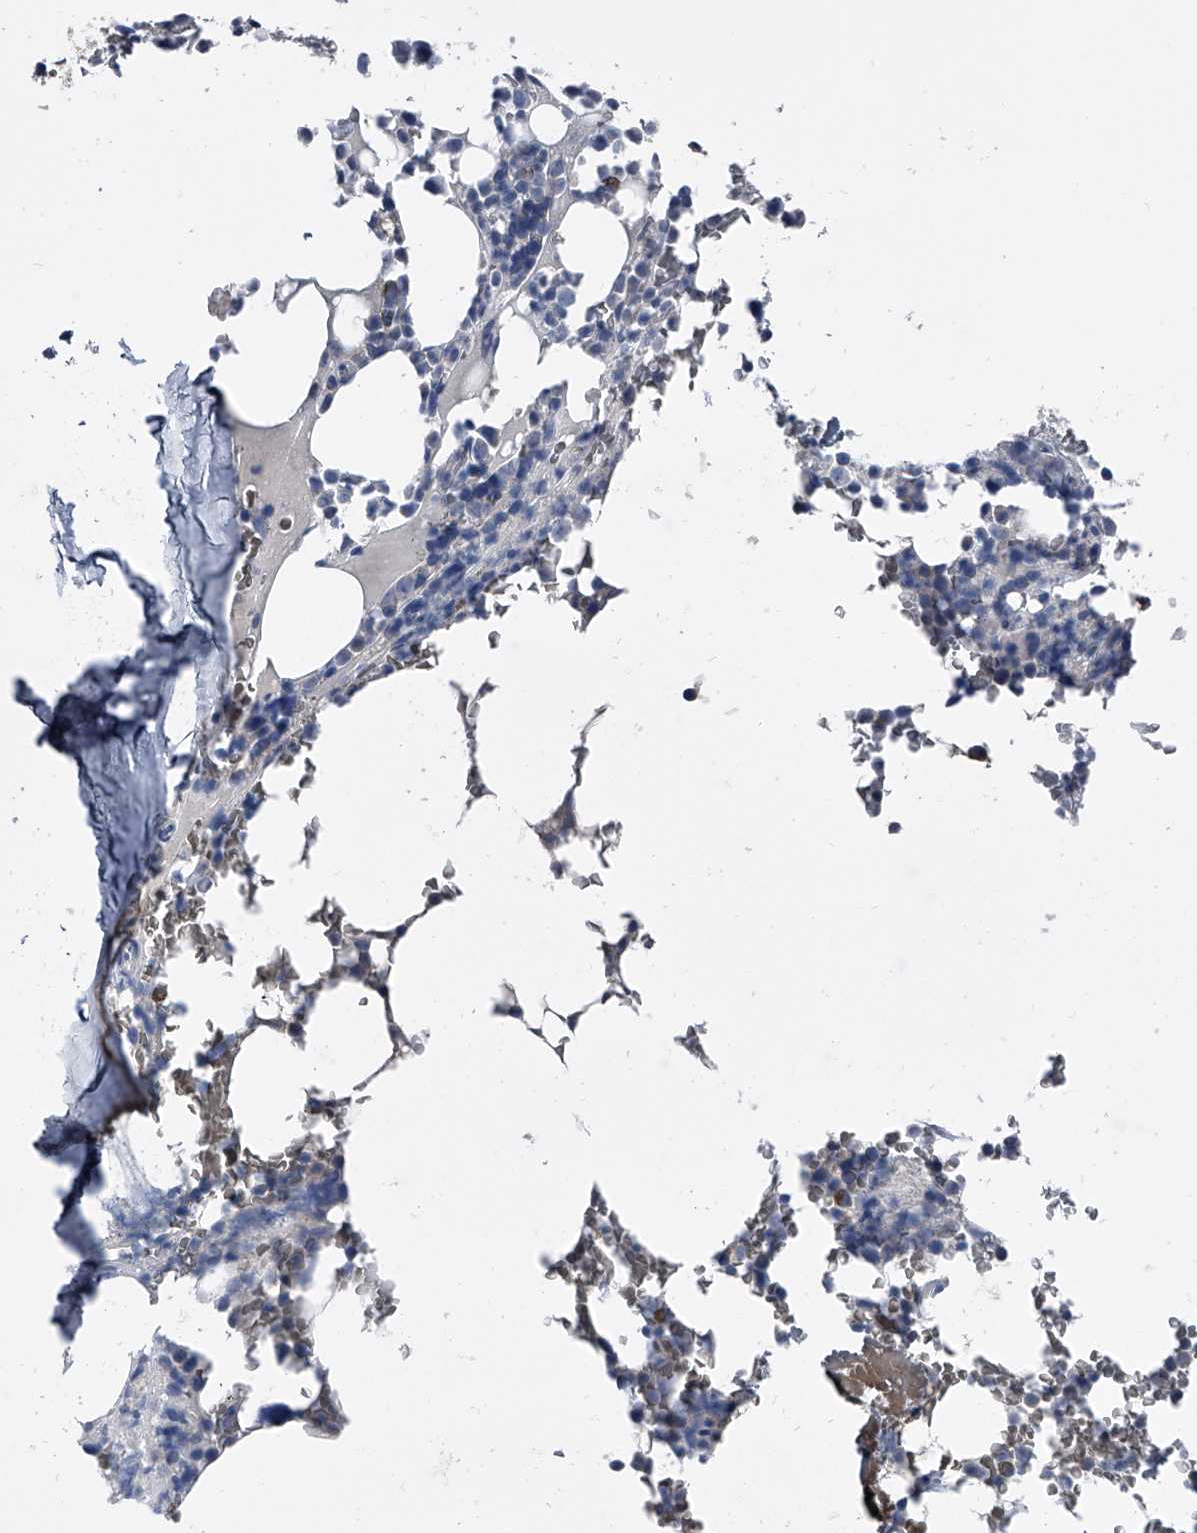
{"staining": {"intensity": "negative", "quantity": "none", "location": "none"}, "tissue": "bone marrow", "cell_type": "Hematopoietic cells", "image_type": "normal", "snomed": [{"axis": "morphology", "description": "Normal tissue, NOS"}, {"axis": "topography", "description": "Bone marrow"}], "caption": "The micrograph displays no significant staining in hematopoietic cells of bone marrow. (DAB (3,3'-diaminobenzidine) immunohistochemistry, high magnification).", "gene": "KIF13A", "patient": {"sex": "male", "age": 58}}